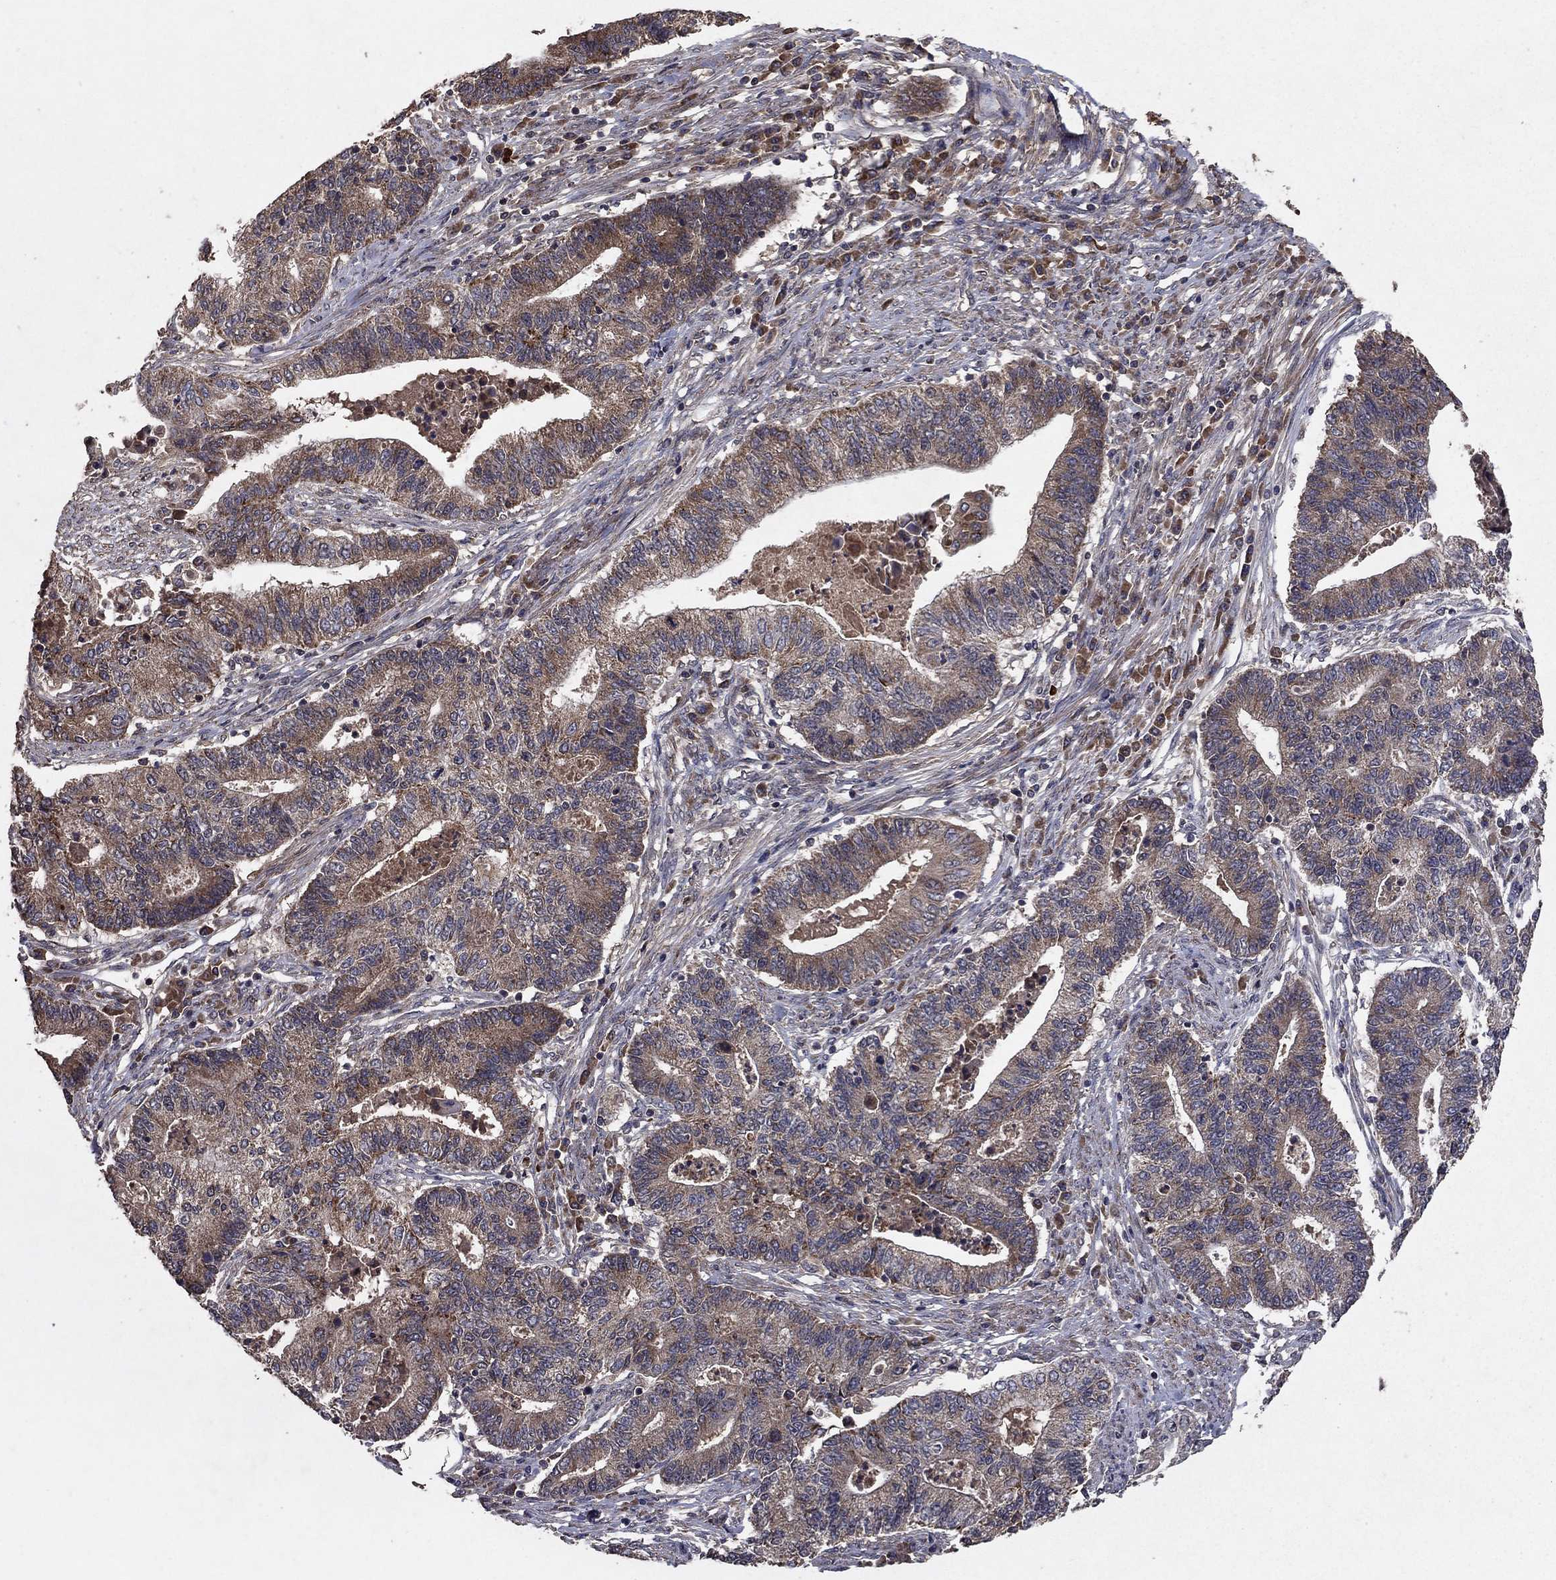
{"staining": {"intensity": "moderate", "quantity": "25%-75%", "location": "cytoplasmic/membranous"}, "tissue": "endometrial cancer", "cell_type": "Tumor cells", "image_type": "cancer", "snomed": [{"axis": "morphology", "description": "Adenocarcinoma, NOS"}, {"axis": "topography", "description": "Uterus"}, {"axis": "topography", "description": "Endometrium"}], "caption": "Adenocarcinoma (endometrial) was stained to show a protein in brown. There is medium levels of moderate cytoplasmic/membranous positivity in about 25%-75% of tumor cells.", "gene": "DHRS1", "patient": {"sex": "female", "age": 54}}